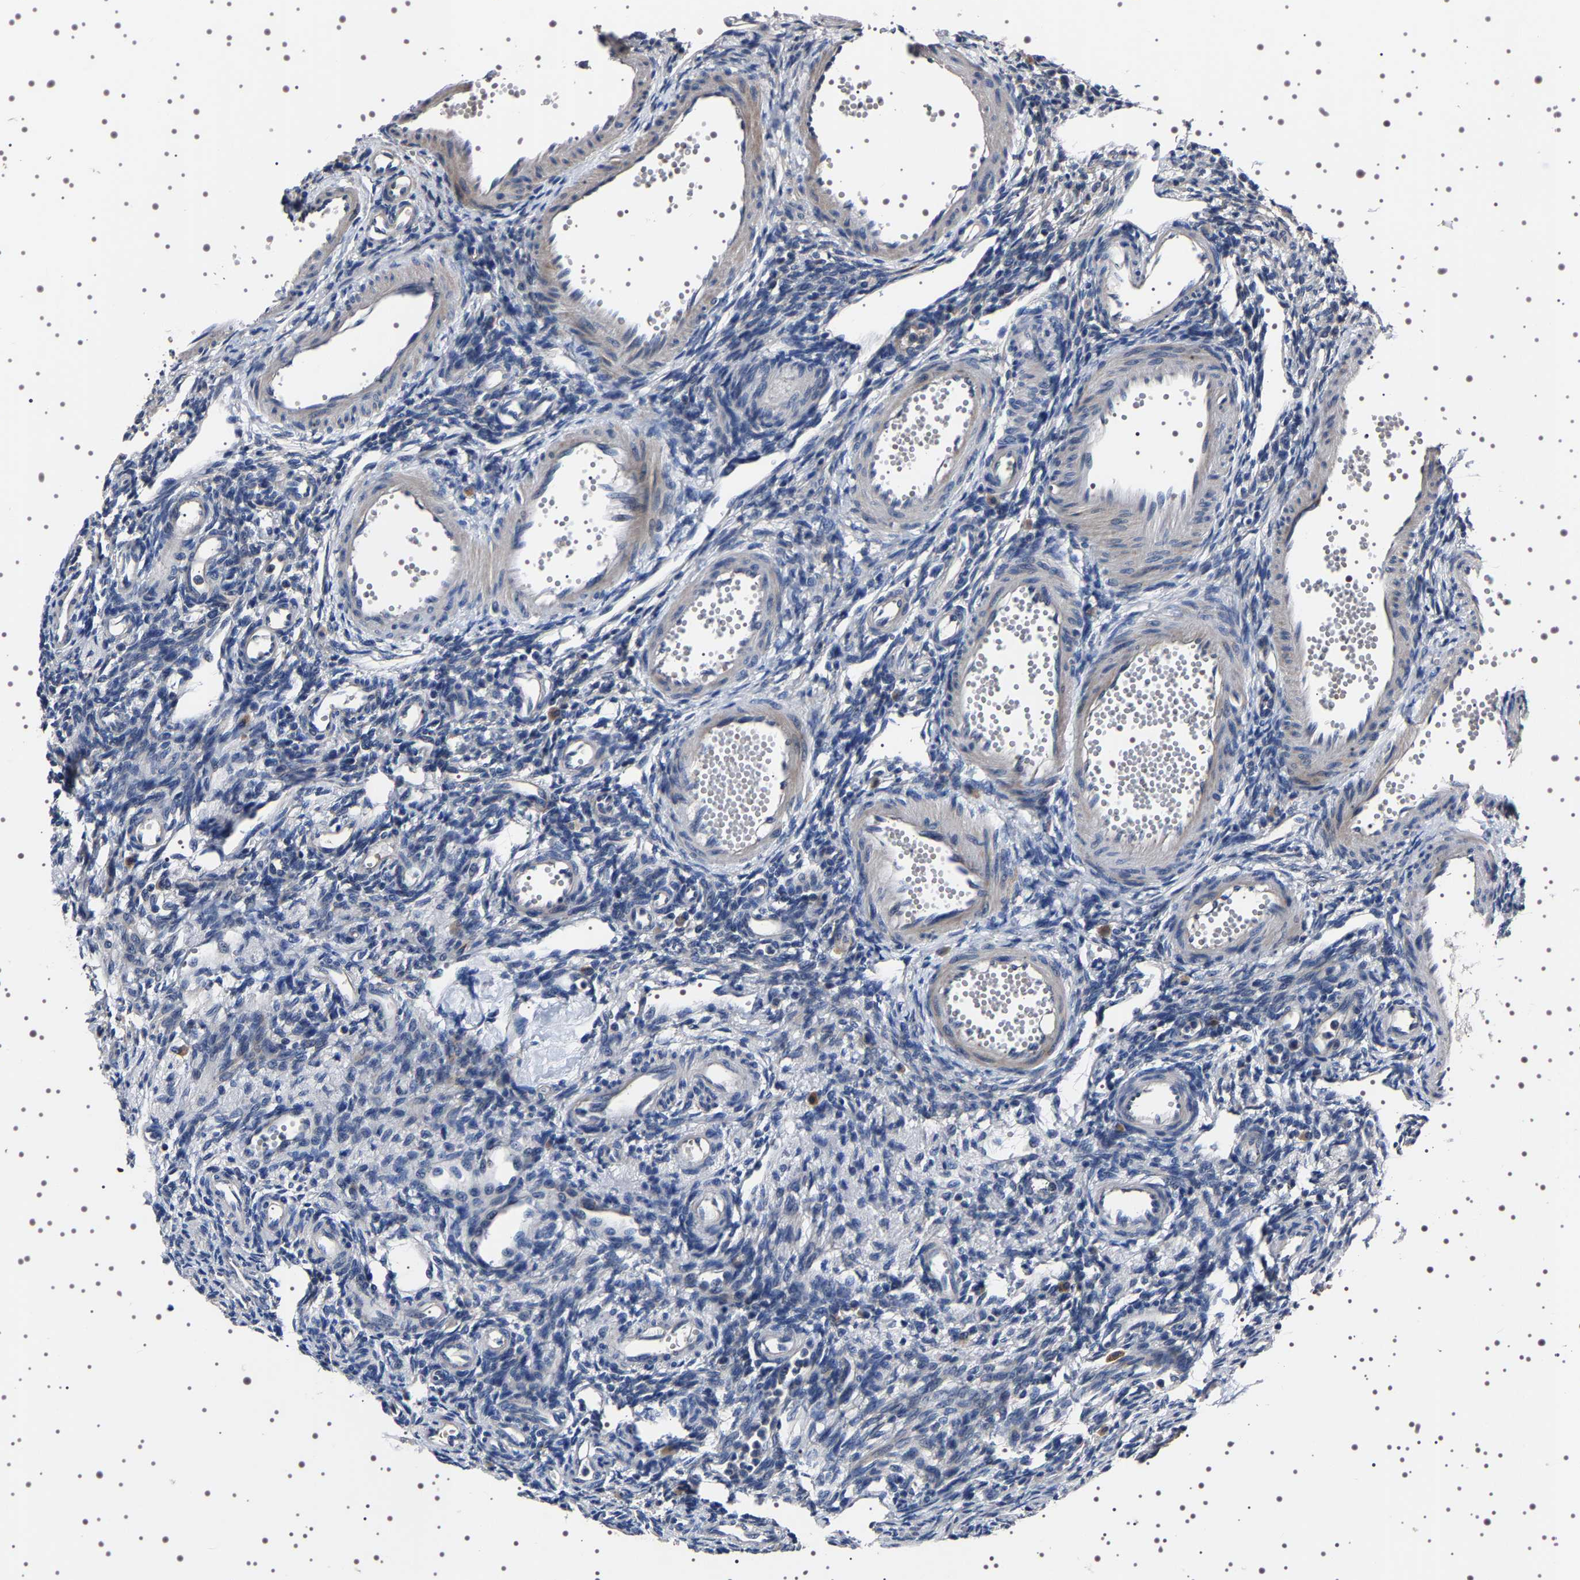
{"staining": {"intensity": "weak", "quantity": "<25%", "location": "cytoplasmic/membranous"}, "tissue": "ovary", "cell_type": "Follicle cells", "image_type": "normal", "snomed": [{"axis": "morphology", "description": "Normal tissue, NOS"}, {"axis": "topography", "description": "Ovary"}], "caption": "Immunohistochemistry micrograph of unremarkable ovary: ovary stained with DAB (3,3'-diaminobenzidine) demonstrates no significant protein staining in follicle cells.", "gene": "TARBP1", "patient": {"sex": "female", "age": 33}}